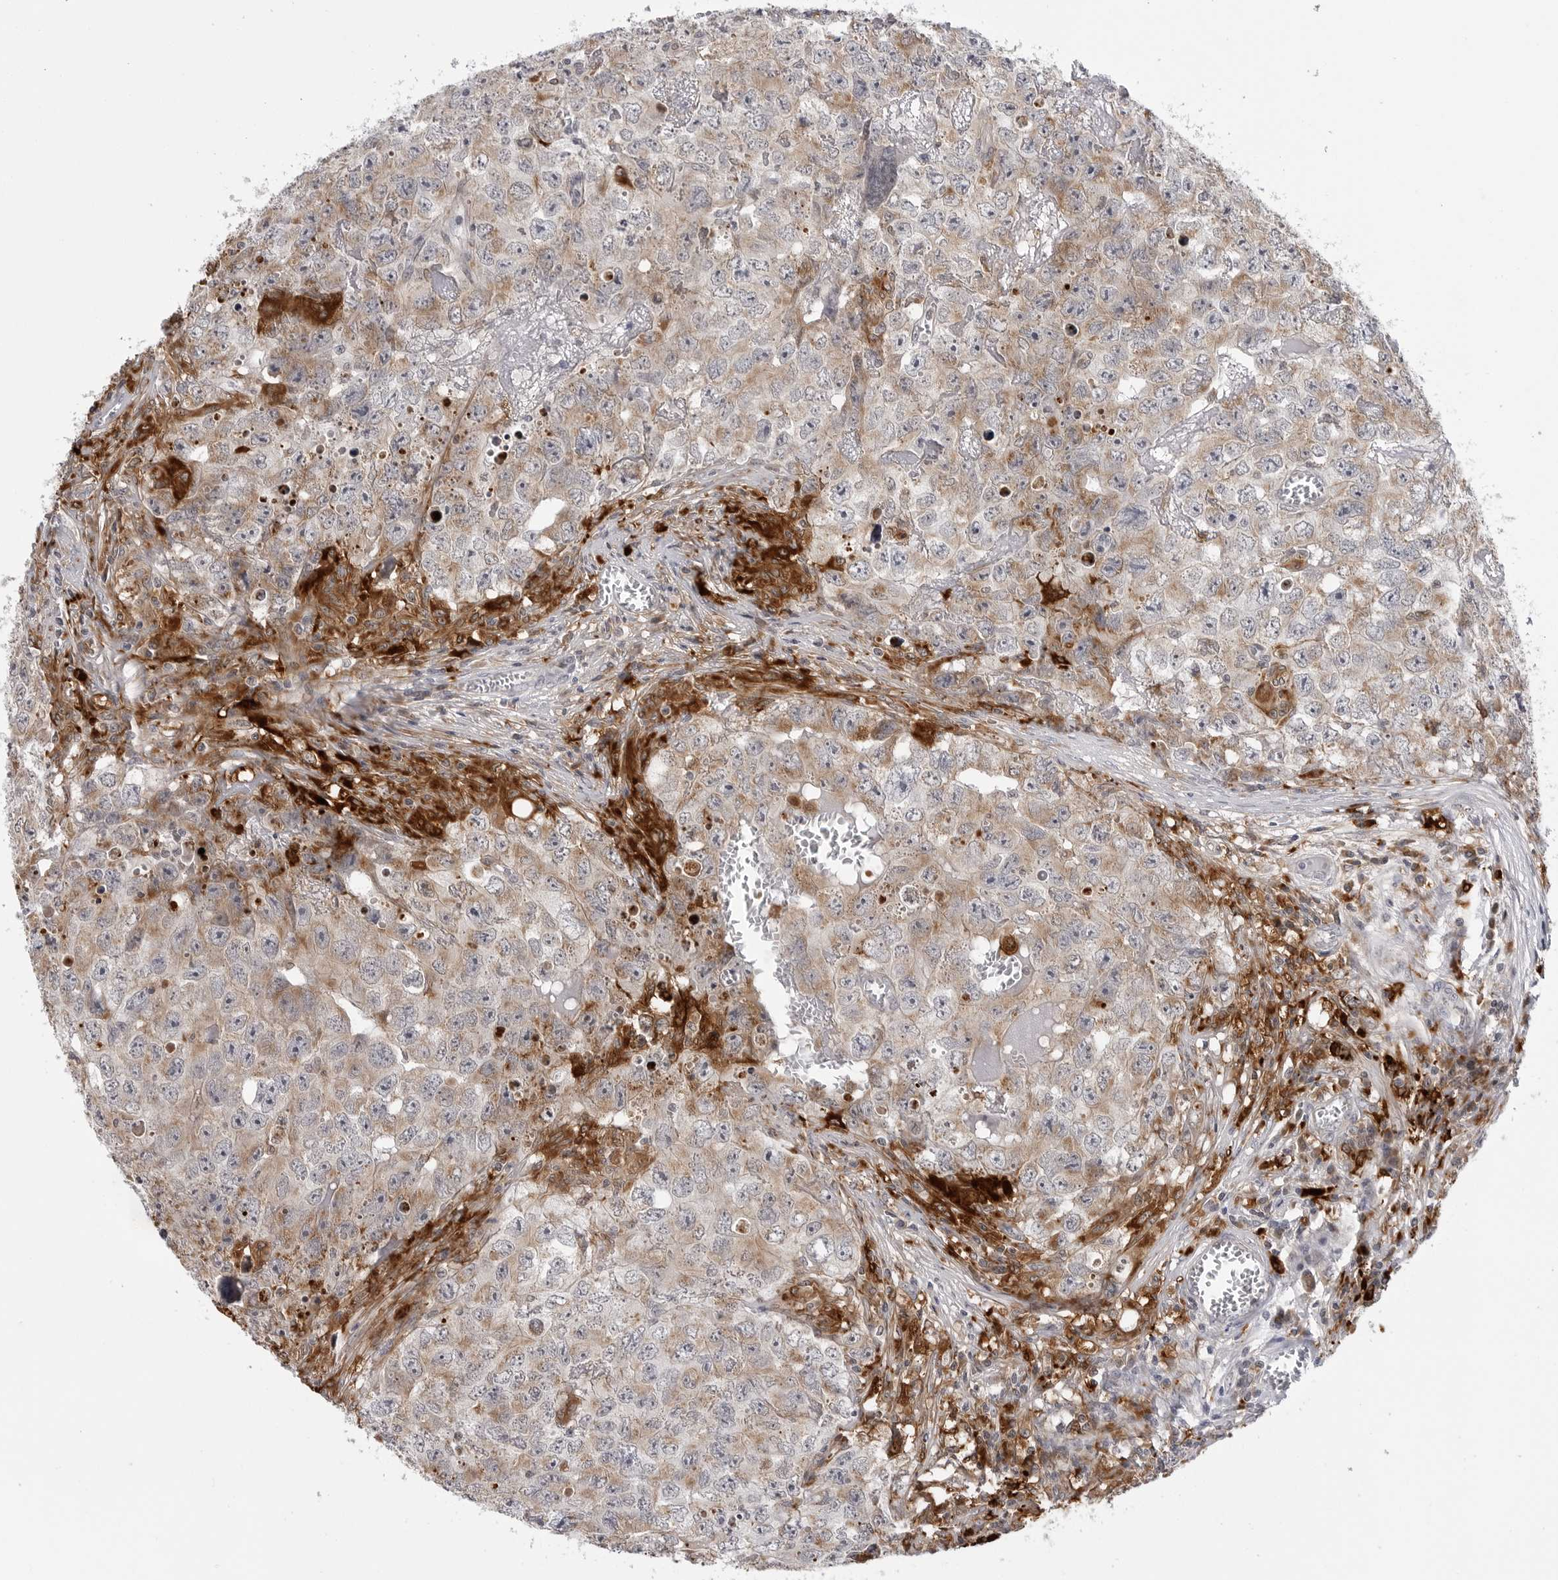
{"staining": {"intensity": "moderate", "quantity": ">75%", "location": "cytoplasmic/membranous"}, "tissue": "testis cancer", "cell_type": "Tumor cells", "image_type": "cancer", "snomed": [{"axis": "morphology", "description": "Seminoma, NOS"}, {"axis": "morphology", "description": "Carcinoma, Embryonal, NOS"}, {"axis": "topography", "description": "Testis"}], "caption": "About >75% of tumor cells in human testis seminoma display moderate cytoplasmic/membranous protein expression as visualized by brown immunohistochemical staining.", "gene": "CDK20", "patient": {"sex": "male", "age": 43}}